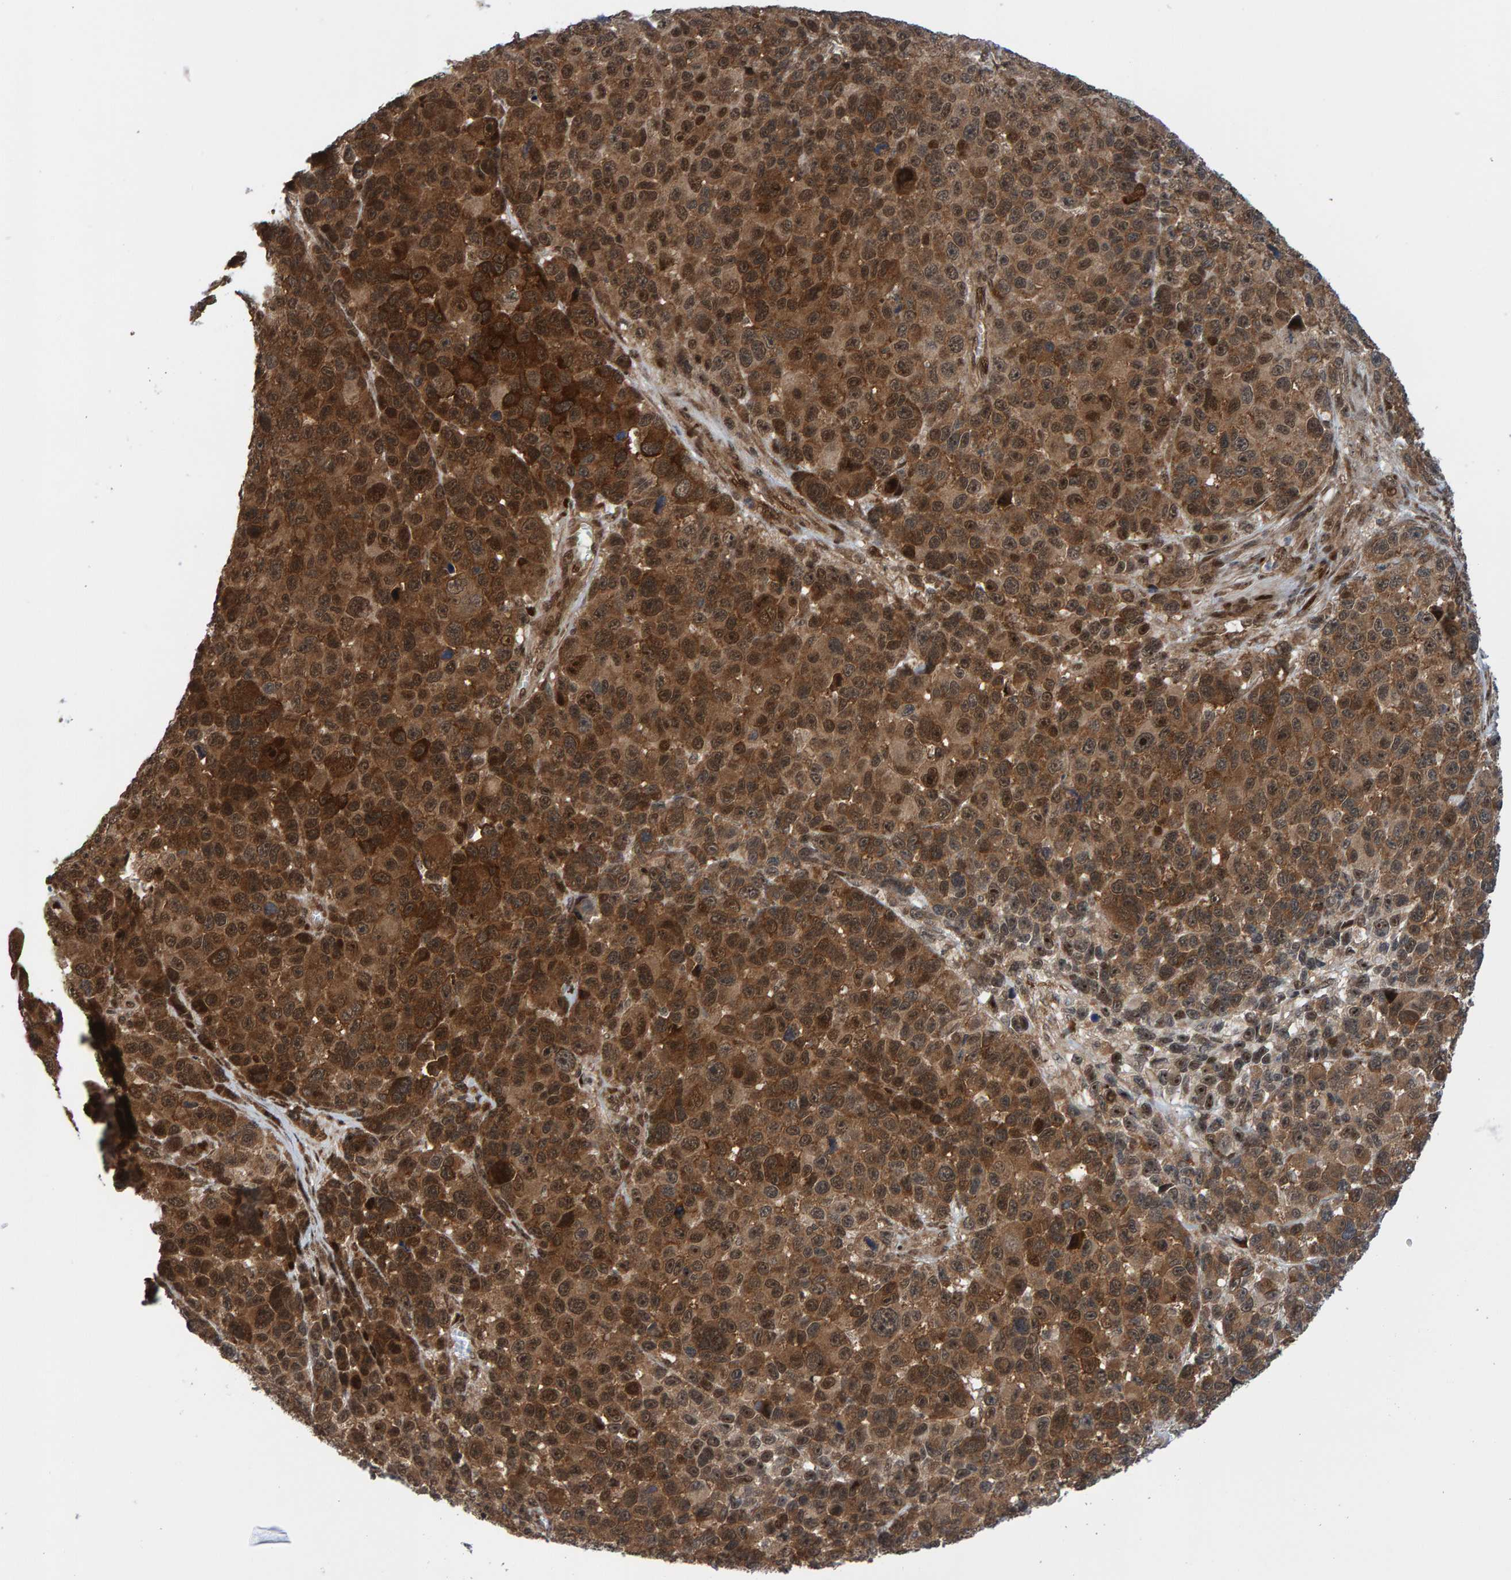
{"staining": {"intensity": "moderate", "quantity": ">75%", "location": "cytoplasmic/membranous,nuclear"}, "tissue": "melanoma", "cell_type": "Tumor cells", "image_type": "cancer", "snomed": [{"axis": "morphology", "description": "Malignant melanoma, NOS"}, {"axis": "topography", "description": "Skin"}], "caption": "Immunohistochemical staining of human malignant melanoma demonstrates medium levels of moderate cytoplasmic/membranous and nuclear protein expression in about >75% of tumor cells.", "gene": "ZNF366", "patient": {"sex": "male", "age": 53}}